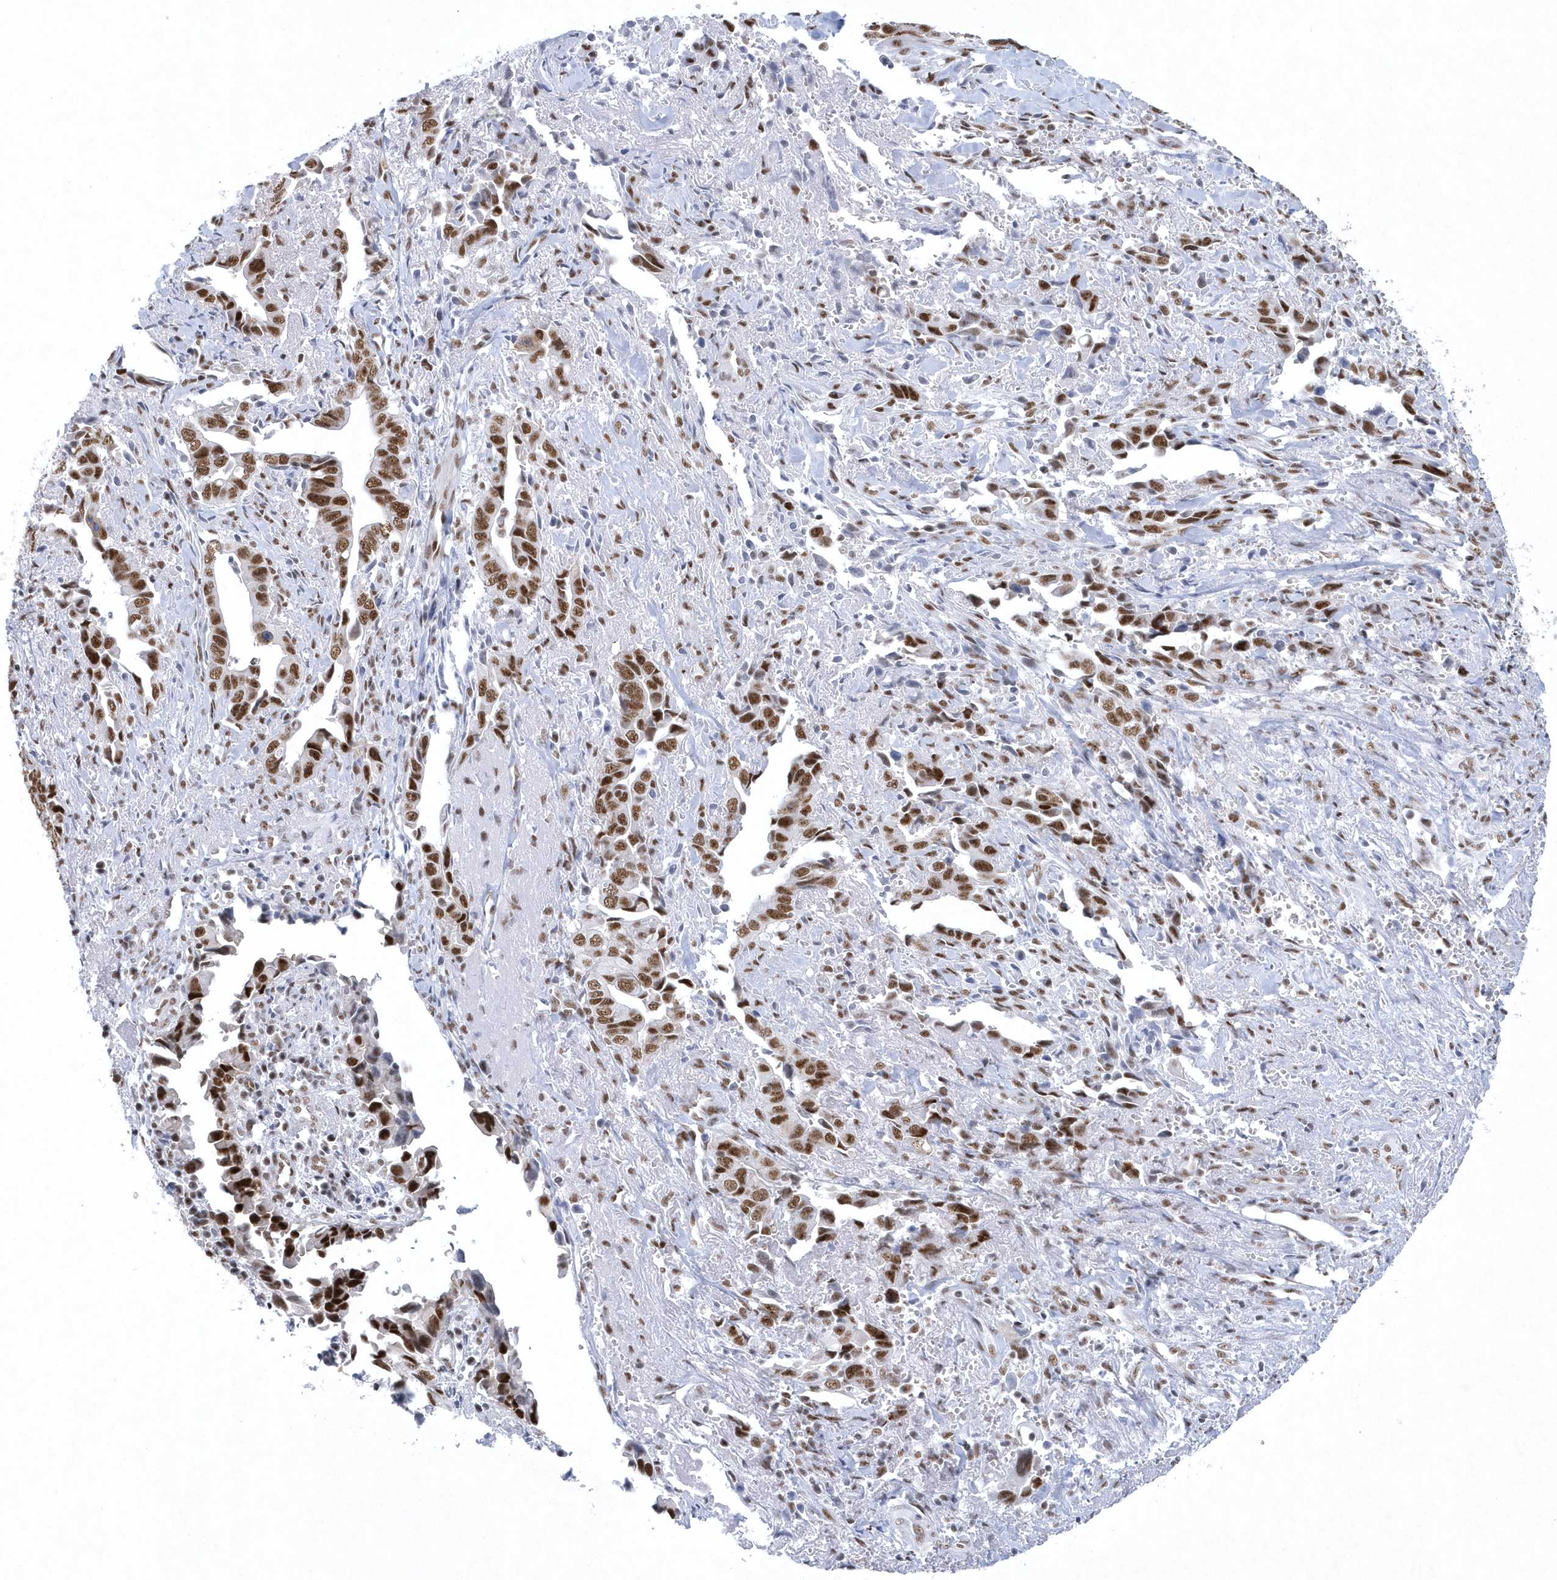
{"staining": {"intensity": "strong", "quantity": ">75%", "location": "nuclear"}, "tissue": "liver cancer", "cell_type": "Tumor cells", "image_type": "cancer", "snomed": [{"axis": "morphology", "description": "Cholangiocarcinoma"}, {"axis": "topography", "description": "Liver"}], "caption": "Liver cancer stained with IHC displays strong nuclear expression in about >75% of tumor cells.", "gene": "DCLRE1A", "patient": {"sex": "female", "age": 79}}